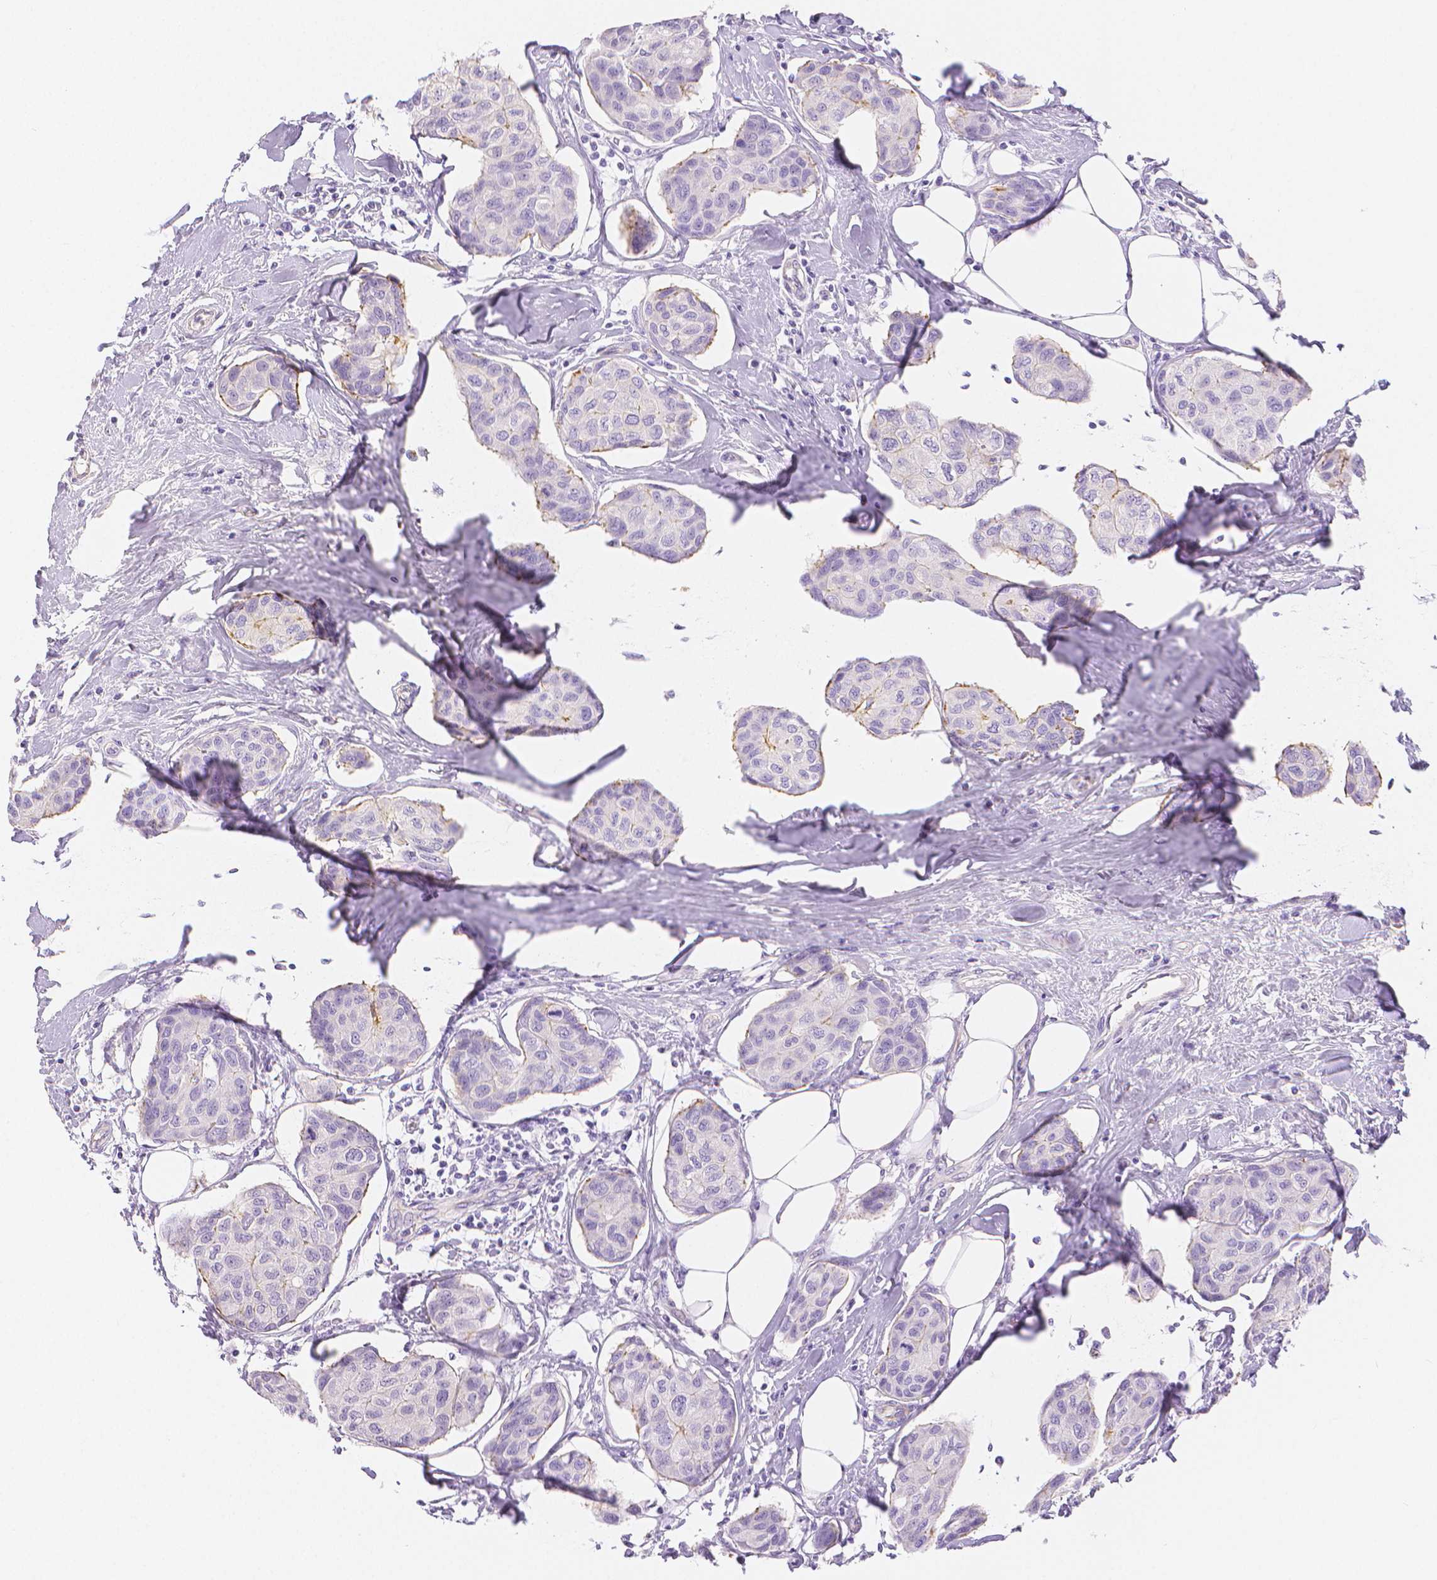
{"staining": {"intensity": "negative", "quantity": "none", "location": "none"}, "tissue": "breast cancer", "cell_type": "Tumor cells", "image_type": "cancer", "snomed": [{"axis": "morphology", "description": "Duct carcinoma"}, {"axis": "topography", "description": "Breast"}], "caption": "This is an IHC photomicrograph of human breast infiltrating ductal carcinoma. There is no expression in tumor cells.", "gene": "SLC27A5", "patient": {"sex": "female", "age": 80}}